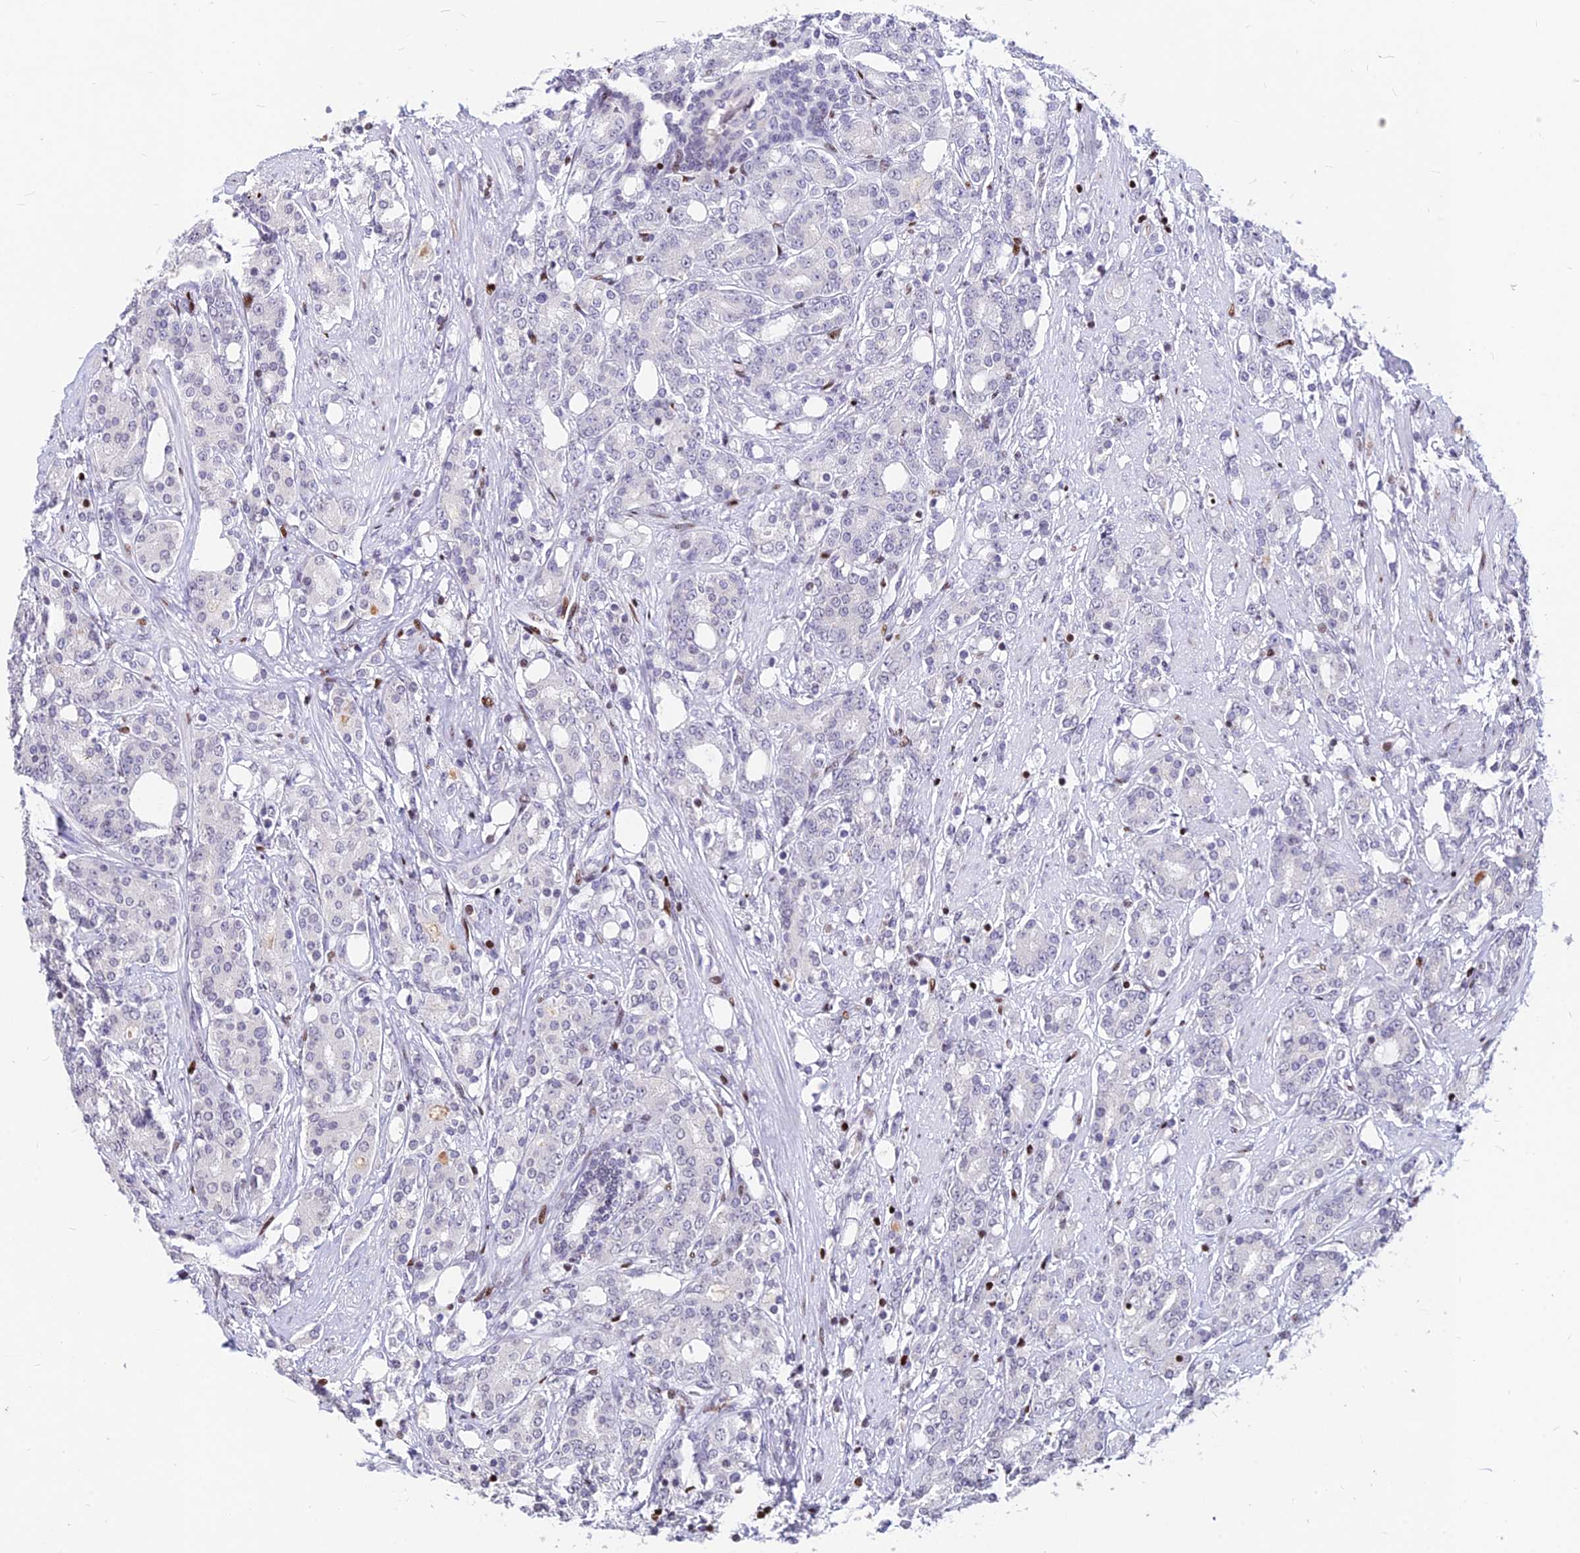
{"staining": {"intensity": "negative", "quantity": "none", "location": "none"}, "tissue": "prostate cancer", "cell_type": "Tumor cells", "image_type": "cancer", "snomed": [{"axis": "morphology", "description": "Adenocarcinoma, High grade"}, {"axis": "topography", "description": "Prostate"}], "caption": "Tumor cells show no significant protein expression in prostate cancer (high-grade adenocarcinoma). The staining was performed using DAB (3,3'-diaminobenzidine) to visualize the protein expression in brown, while the nuclei were stained in blue with hematoxylin (Magnification: 20x).", "gene": "PRPS1", "patient": {"sex": "male", "age": 62}}